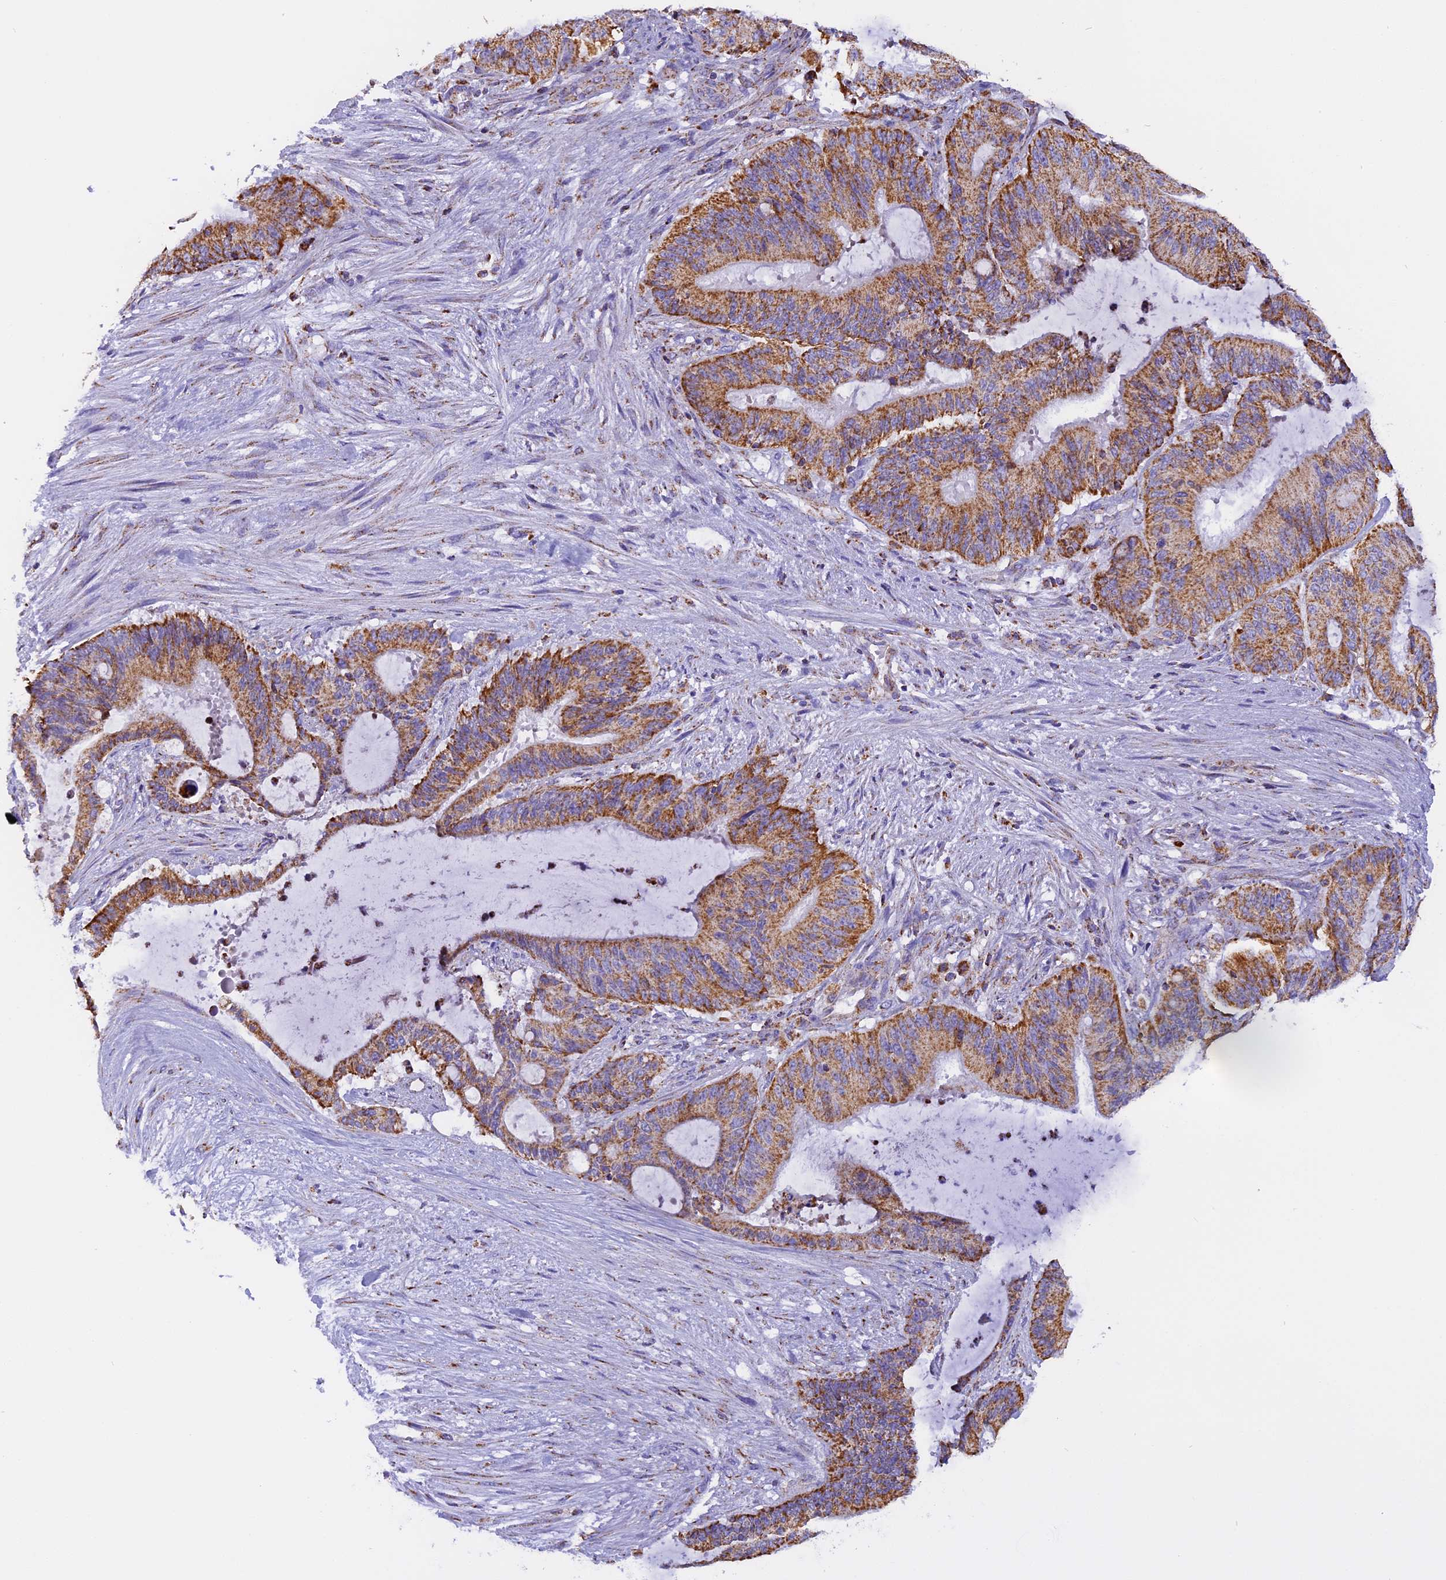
{"staining": {"intensity": "moderate", "quantity": ">75%", "location": "cytoplasmic/membranous"}, "tissue": "liver cancer", "cell_type": "Tumor cells", "image_type": "cancer", "snomed": [{"axis": "morphology", "description": "Normal tissue, NOS"}, {"axis": "morphology", "description": "Cholangiocarcinoma"}, {"axis": "topography", "description": "Liver"}, {"axis": "topography", "description": "Peripheral nerve tissue"}], "caption": "Moderate cytoplasmic/membranous staining for a protein is identified in approximately >75% of tumor cells of liver cancer (cholangiocarcinoma) using immunohistochemistry.", "gene": "KCNG1", "patient": {"sex": "female", "age": 73}}